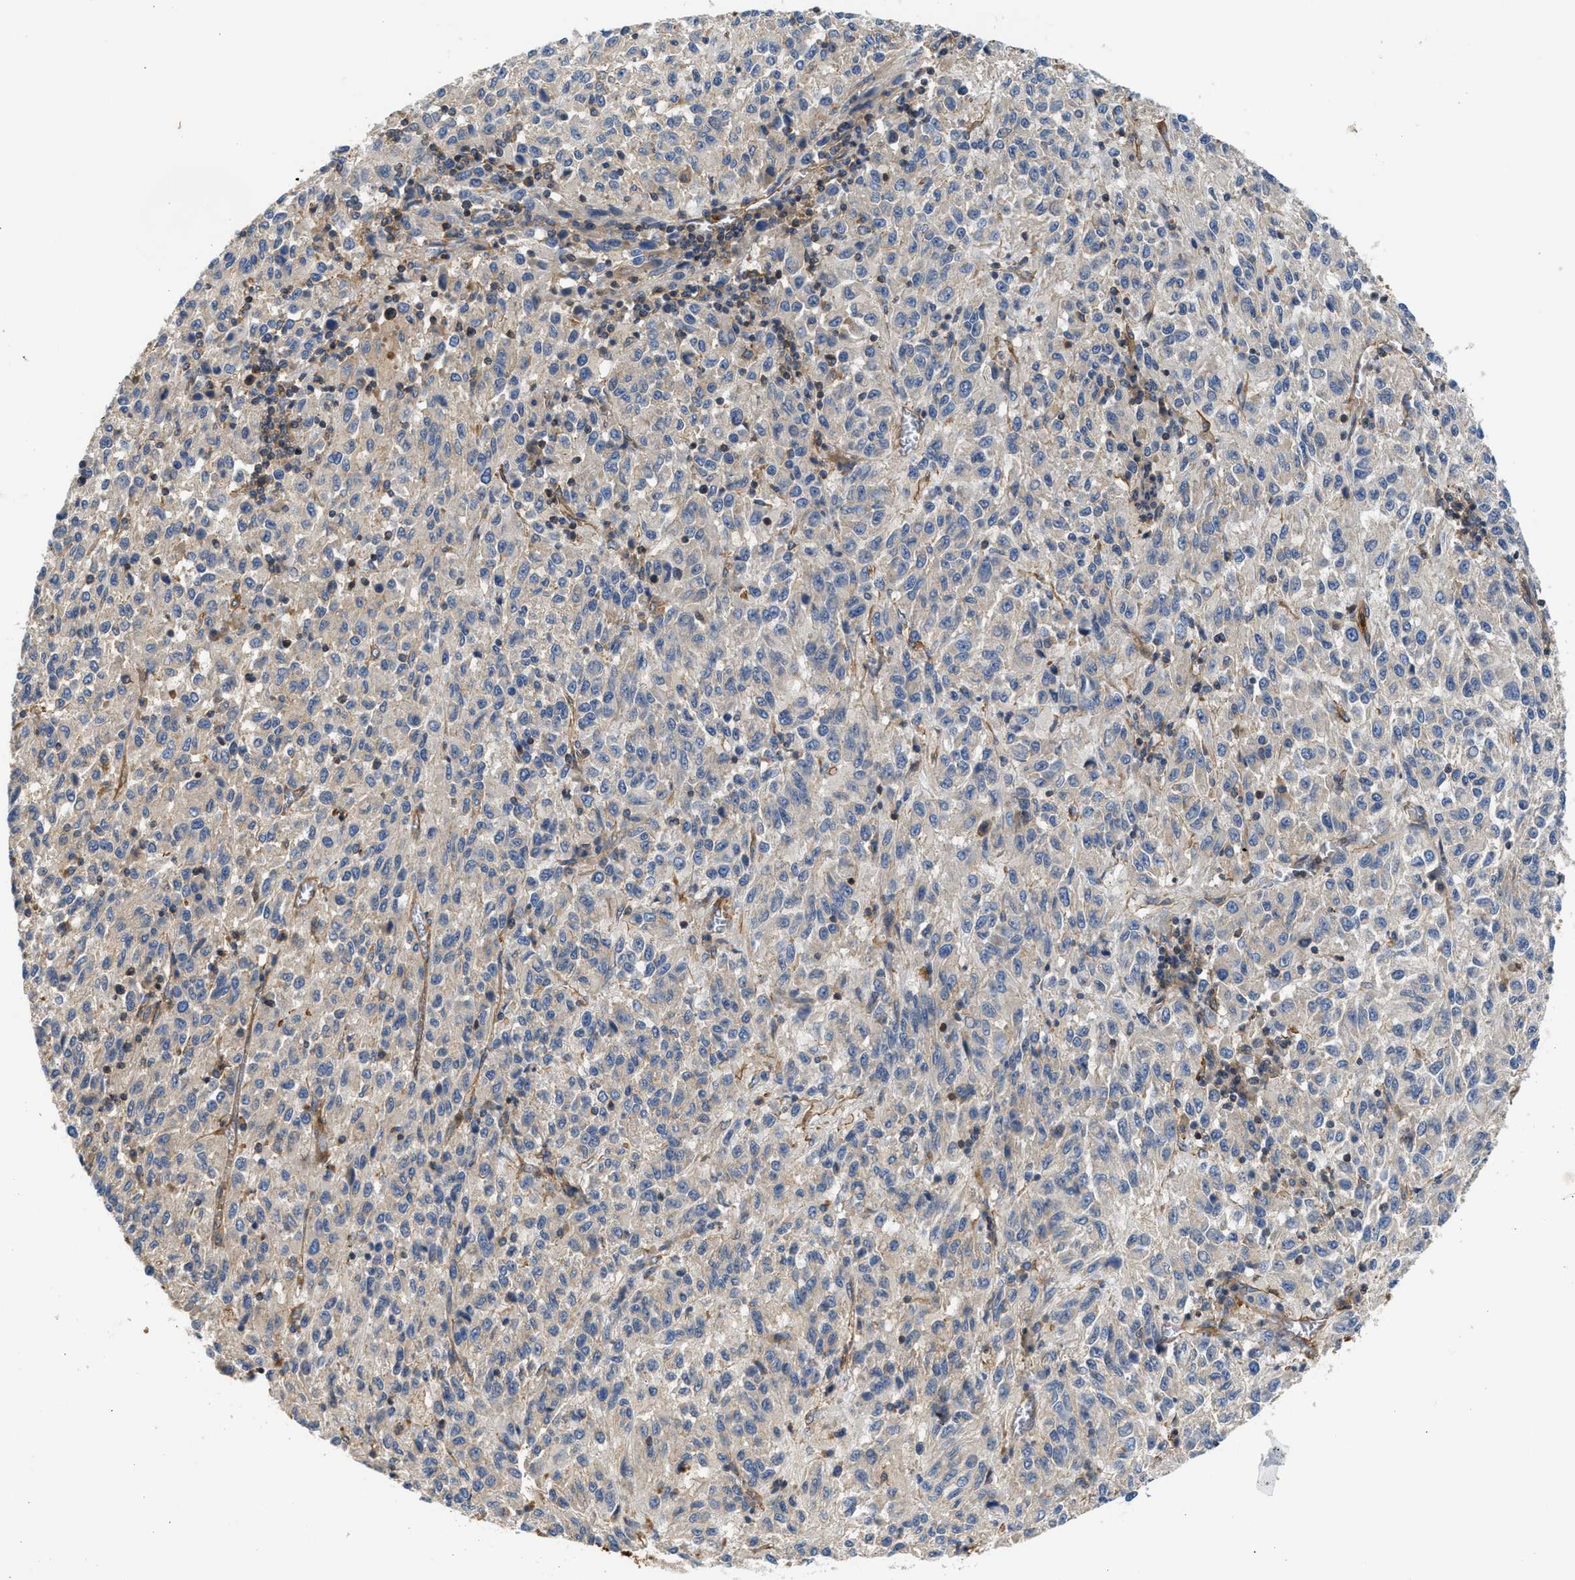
{"staining": {"intensity": "negative", "quantity": "none", "location": "none"}, "tissue": "melanoma", "cell_type": "Tumor cells", "image_type": "cancer", "snomed": [{"axis": "morphology", "description": "Malignant melanoma, Metastatic site"}, {"axis": "topography", "description": "Lung"}], "caption": "High magnification brightfield microscopy of melanoma stained with DAB (brown) and counterstained with hematoxylin (blue): tumor cells show no significant expression.", "gene": "SAMD9L", "patient": {"sex": "male", "age": 64}}